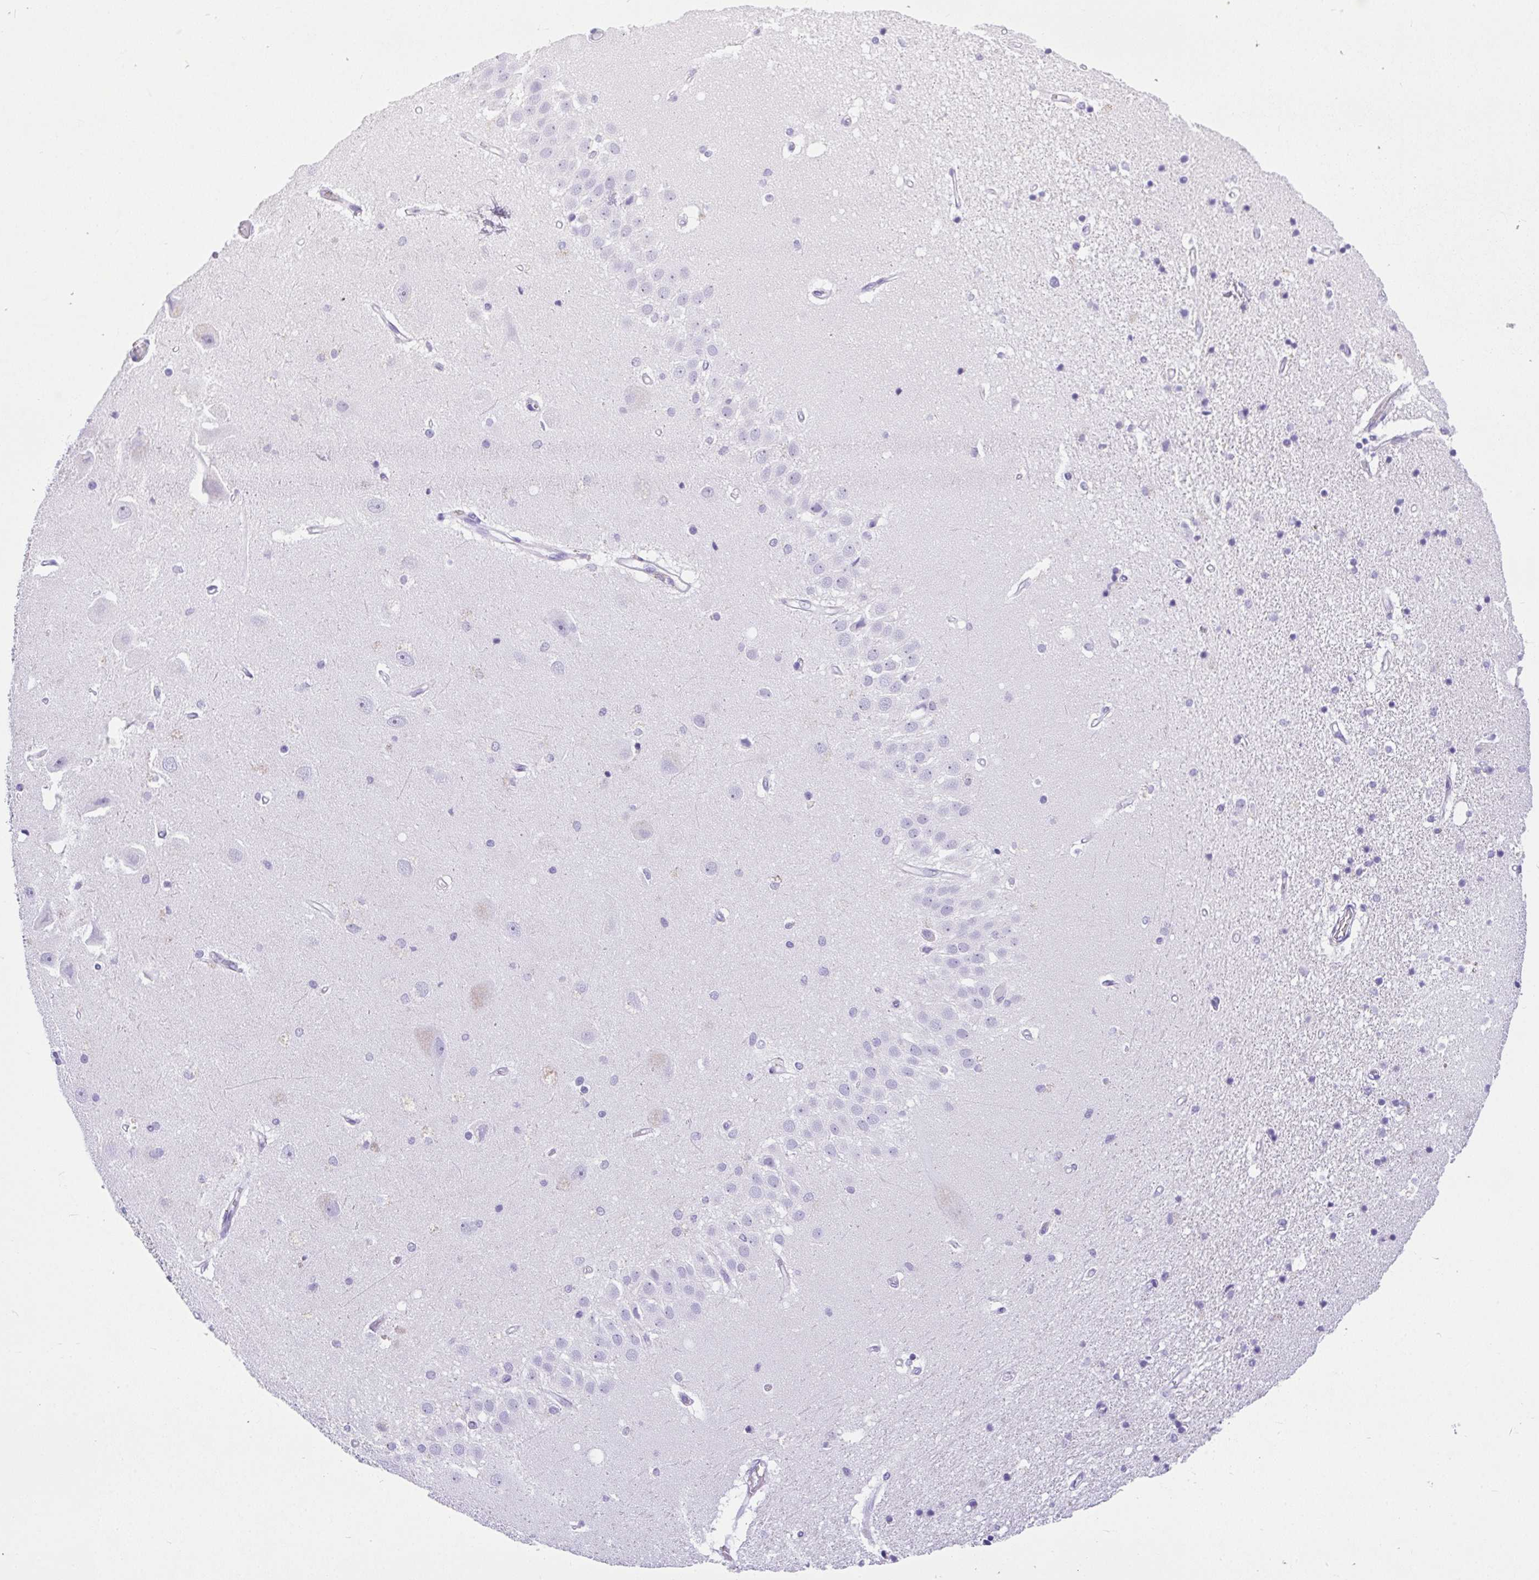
{"staining": {"intensity": "negative", "quantity": "none", "location": "none"}, "tissue": "hippocampus", "cell_type": "Glial cells", "image_type": "normal", "snomed": [{"axis": "morphology", "description": "Normal tissue, NOS"}, {"axis": "topography", "description": "Hippocampus"}], "caption": "An IHC photomicrograph of unremarkable hippocampus is shown. There is no staining in glial cells of hippocampus.", "gene": "AVIL", "patient": {"sex": "male", "age": 63}}